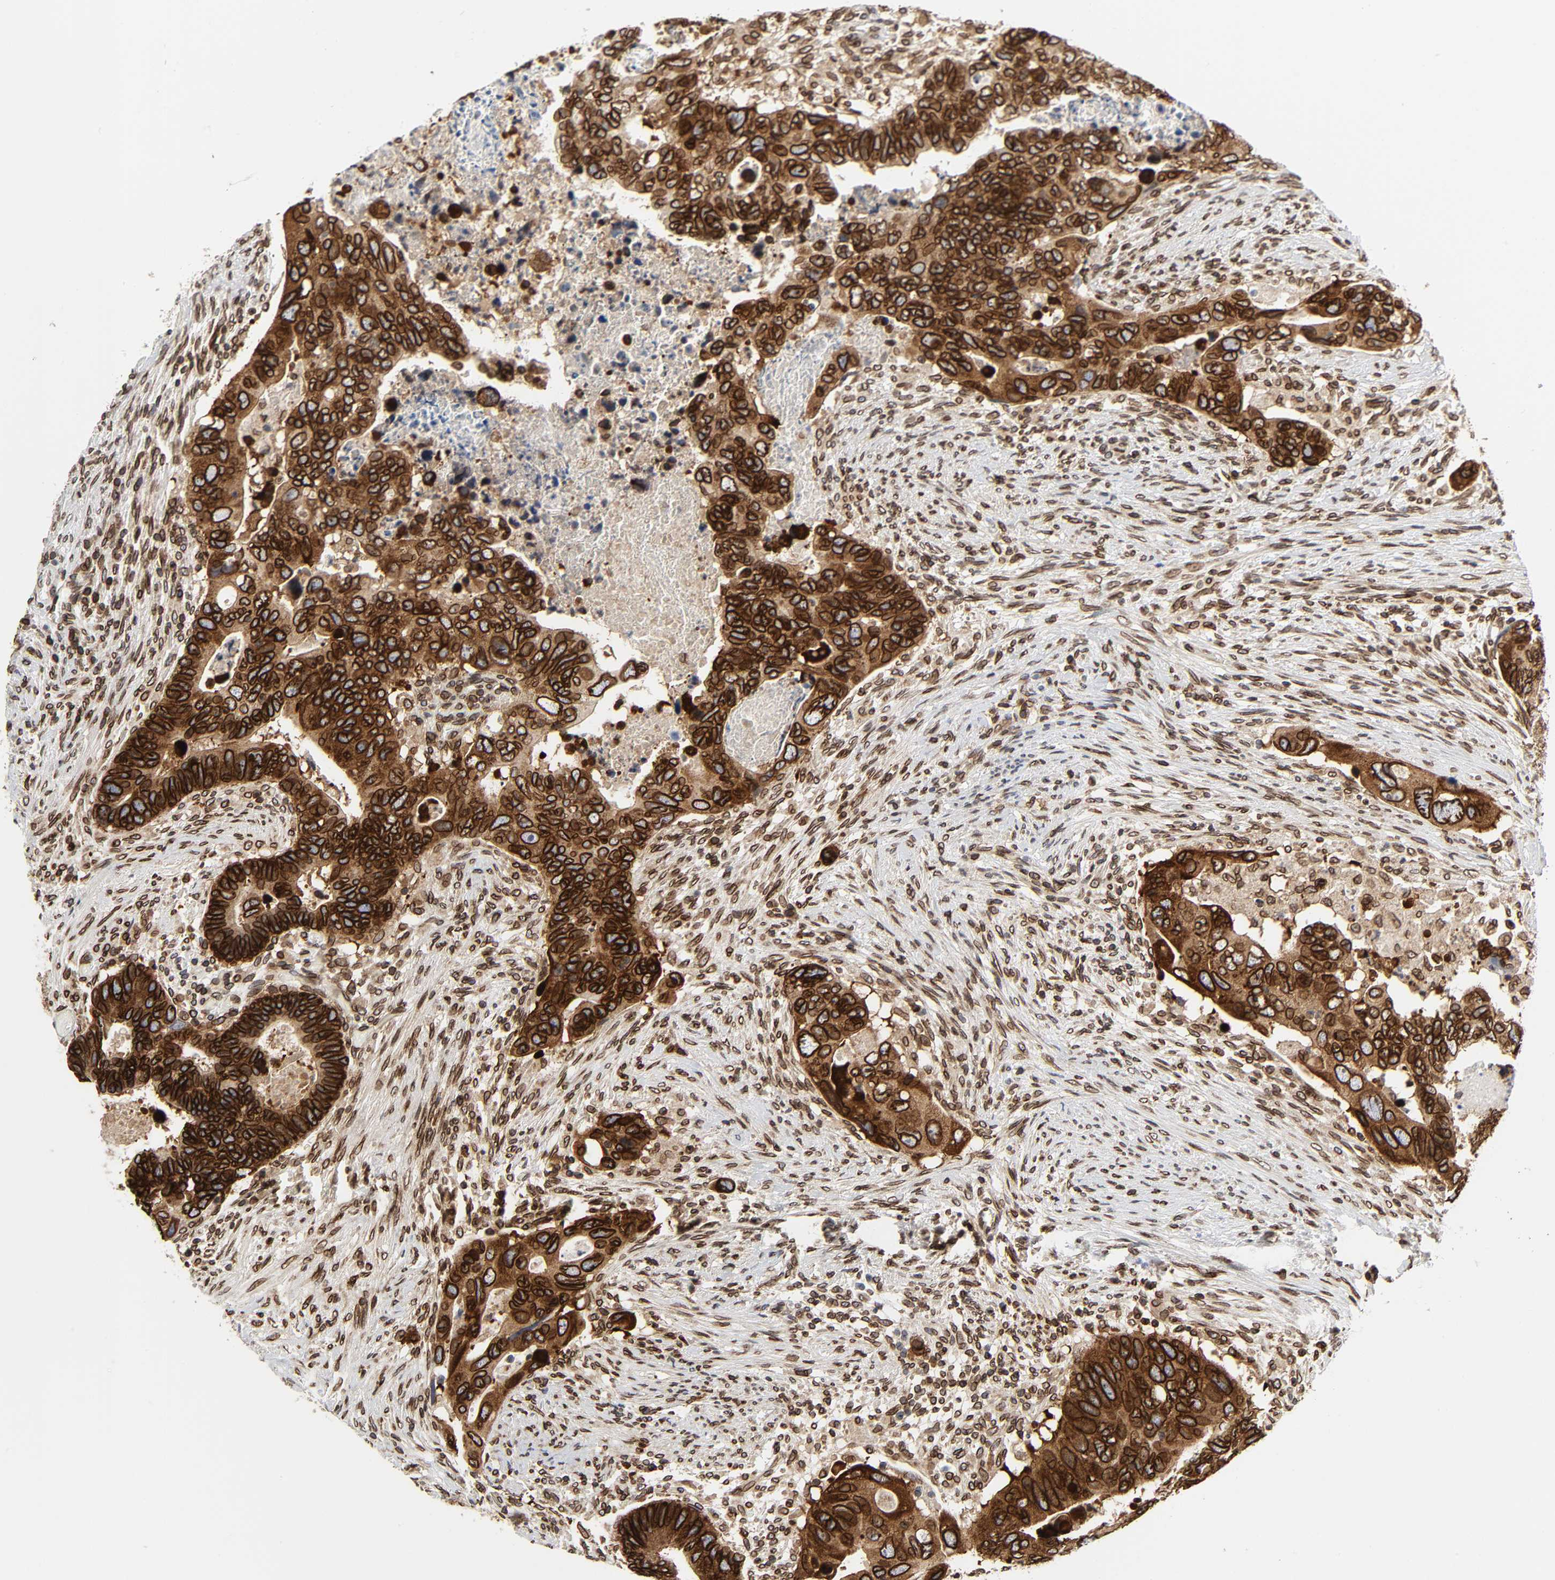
{"staining": {"intensity": "strong", "quantity": ">75%", "location": "cytoplasmic/membranous,nuclear"}, "tissue": "colorectal cancer", "cell_type": "Tumor cells", "image_type": "cancer", "snomed": [{"axis": "morphology", "description": "Adenocarcinoma, NOS"}, {"axis": "topography", "description": "Rectum"}], "caption": "Tumor cells exhibit strong cytoplasmic/membranous and nuclear positivity in about >75% of cells in colorectal adenocarcinoma.", "gene": "RANGAP1", "patient": {"sex": "male", "age": 53}}